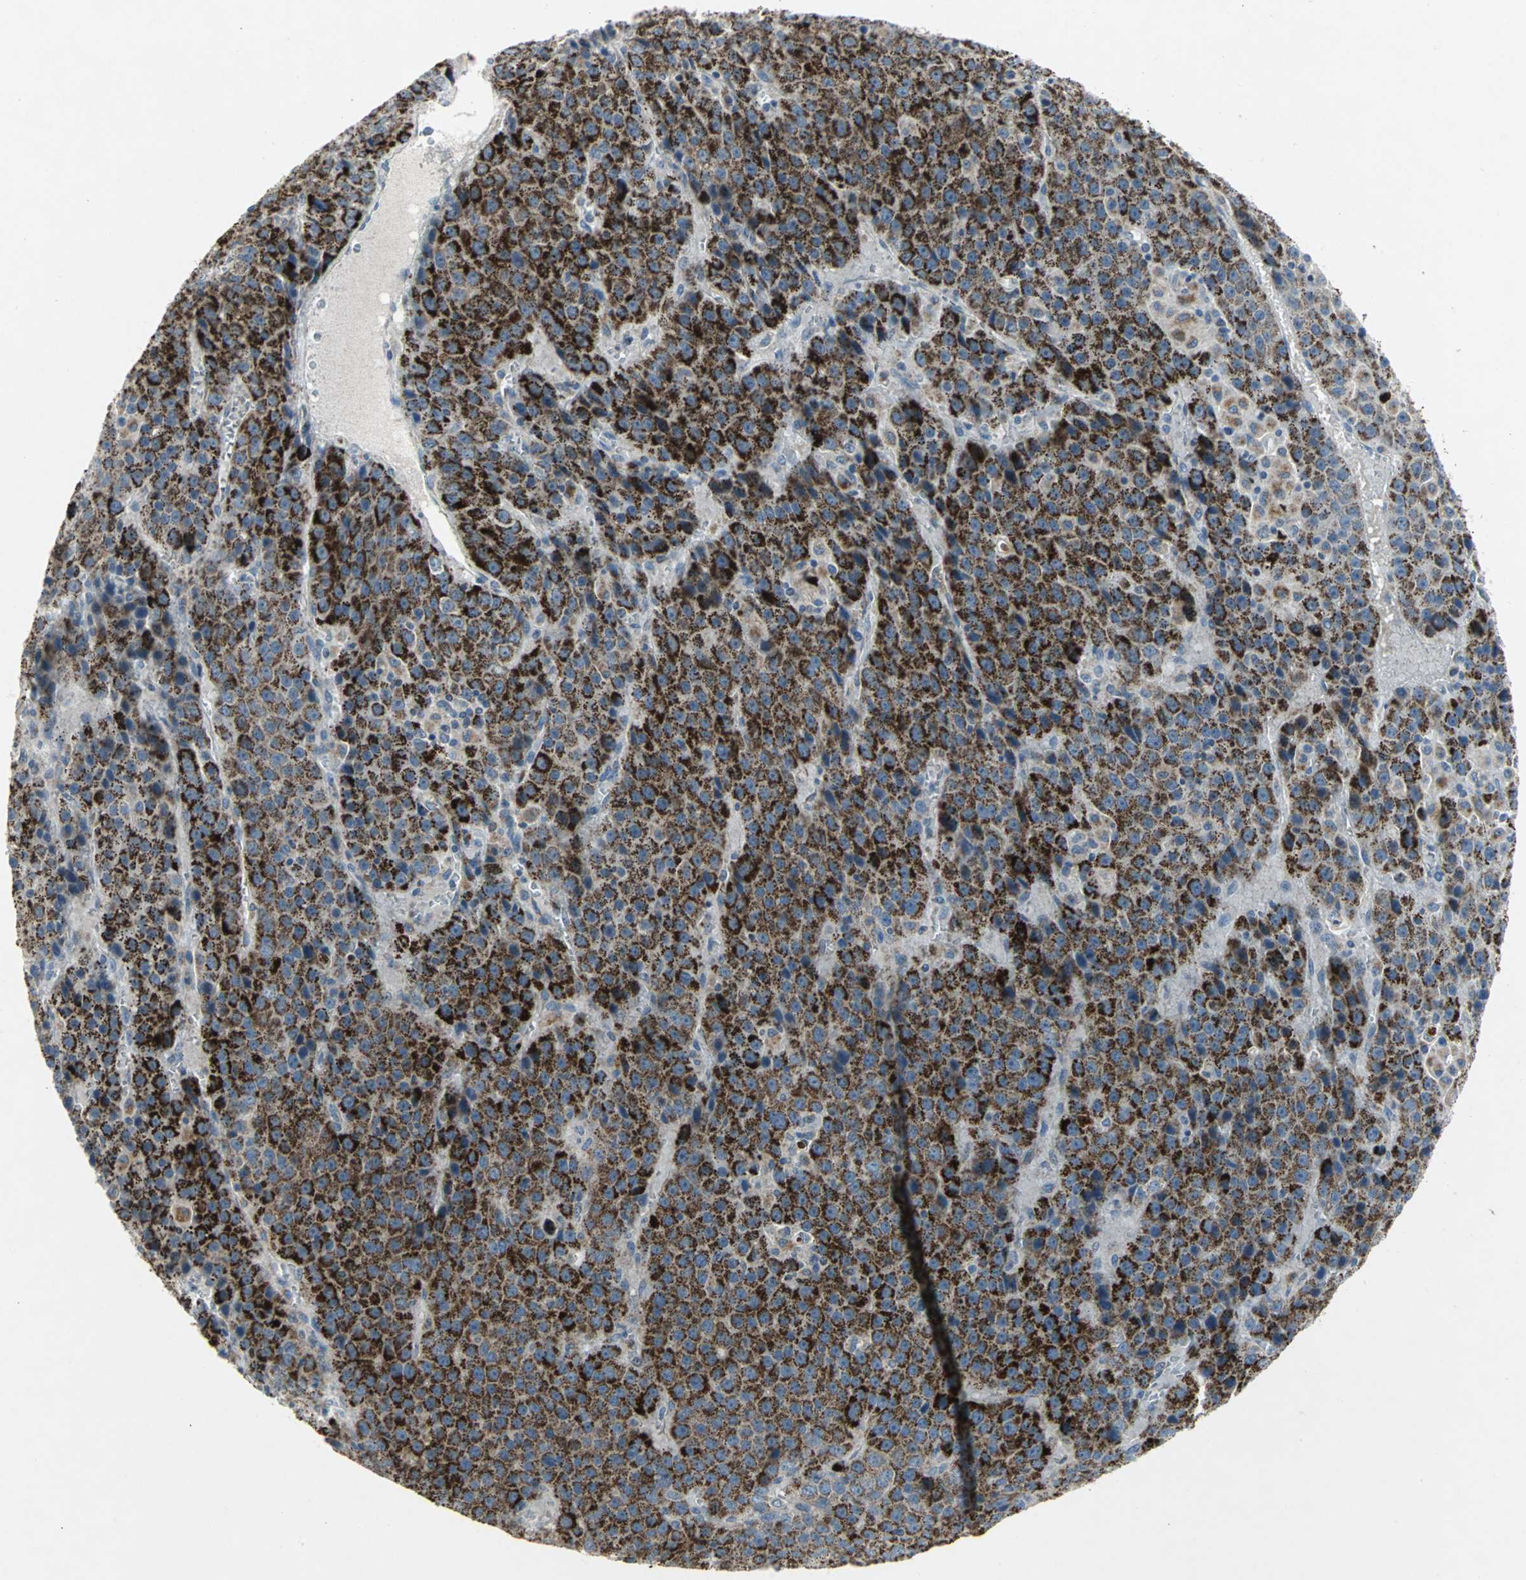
{"staining": {"intensity": "strong", "quantity": ">75%", "location": "cytoplasmic/membranous"}, "tissue": "liver cancer", "cell_type": "Tumor cells", "image_type": "cancer", "snomed": [{"axis": "morphology", "description": "Carcinoma, Hepatocellular, NOS"}, {"axis": "topography", "description": "Liver"}], "caption": "Tumor cells display high levels of strong cytoplasmic/membranous staining in about >75% of cells in human liver hepatocellular carcinoma. Using DAB (brown) and hematoxylin (blue) stains, captured at high magnification using brightfield microscopy.", "gene": "SPPL2B", "patient": {"sex": "female", "age": 53}}